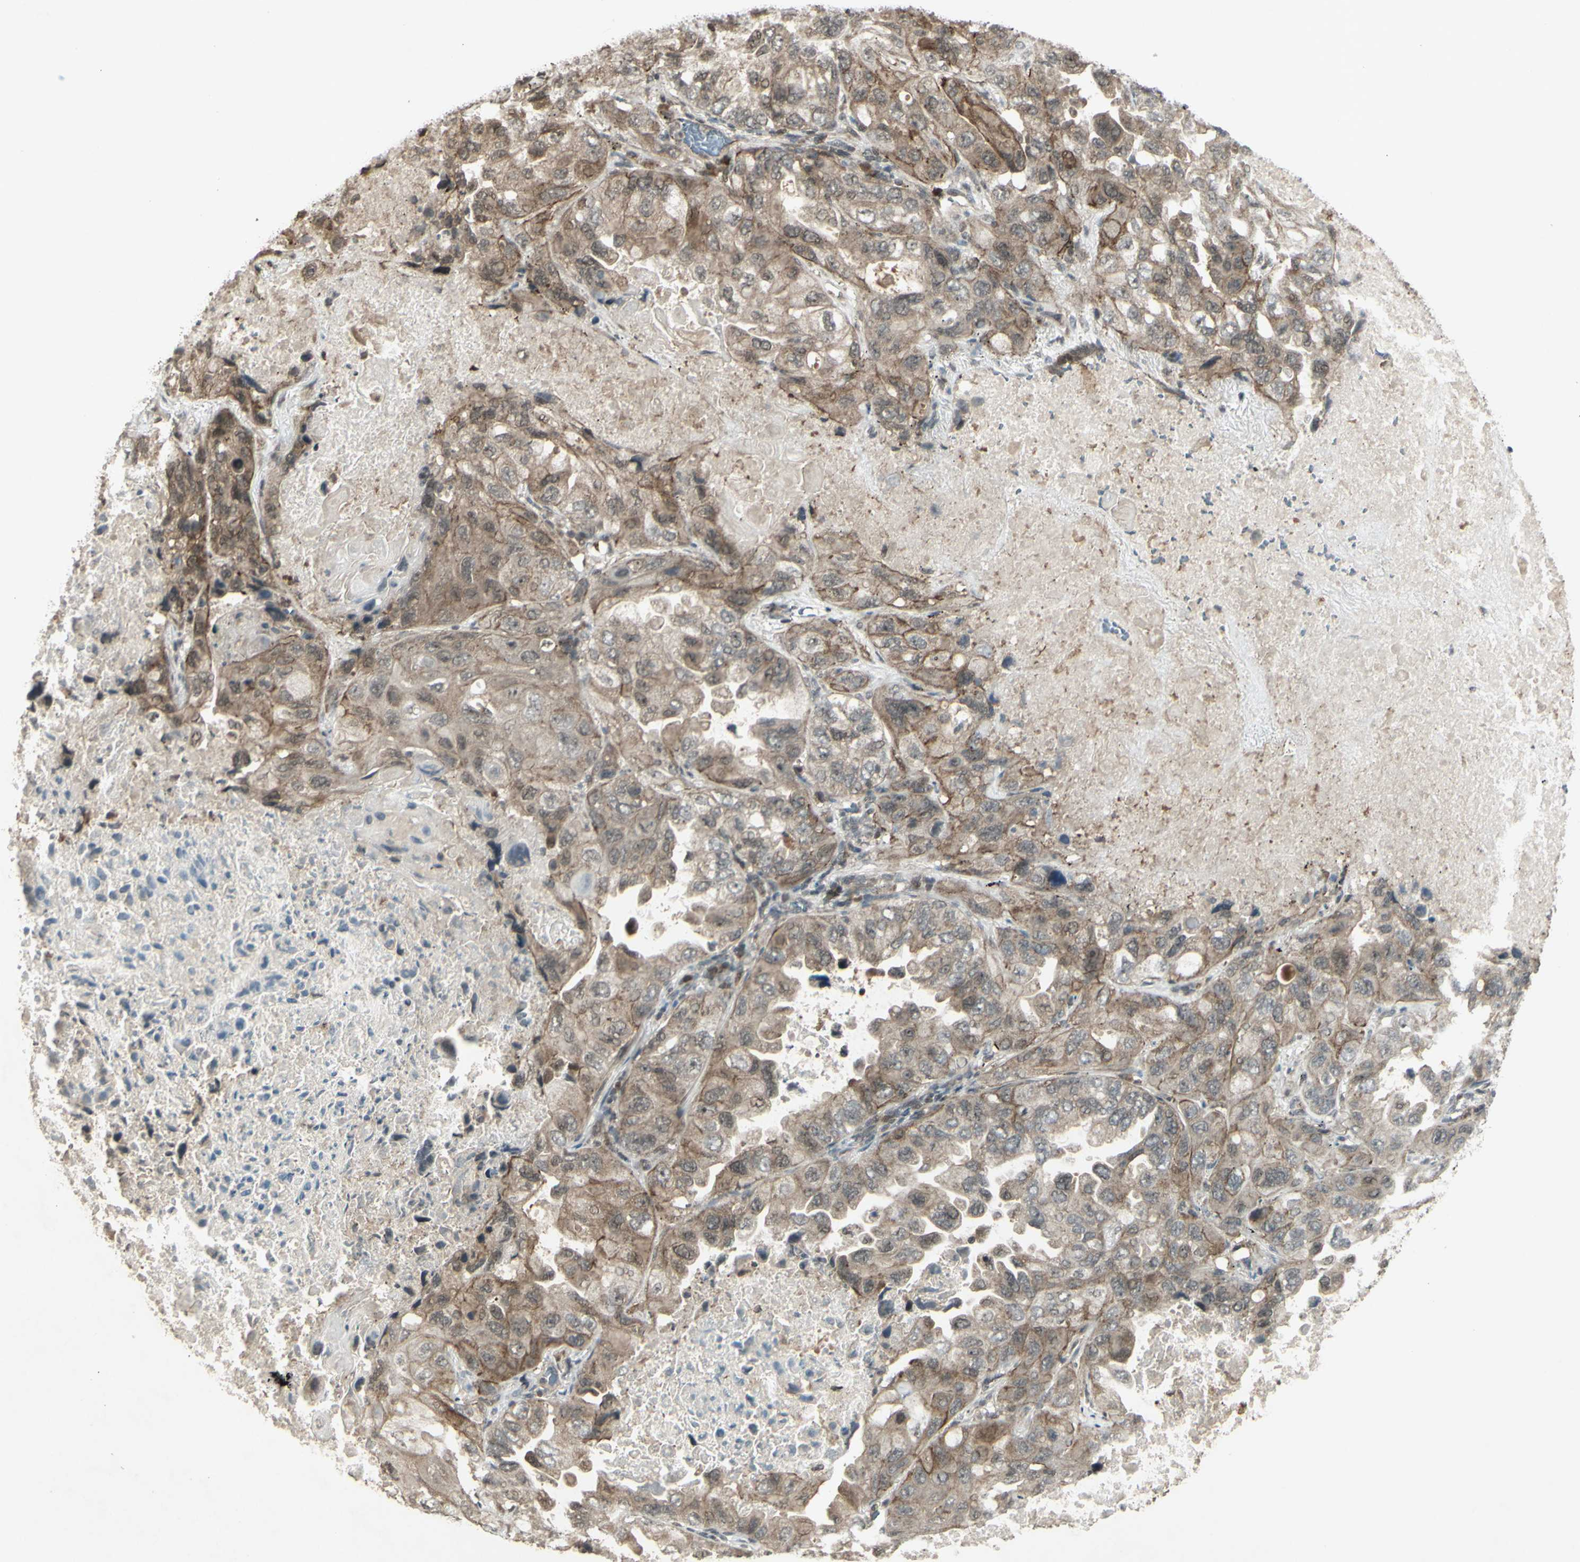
{"staining": {"intensity": "weak", "quantity": ">75%", "location": "cytoplasmic/membranous"}, "tissue": "lung cancer", "cell_type": "Tumor cells", "image_type": "cancer", "snomed": [{"axis": "morphology", "description": "Squamous cell carcinoma, NOS"}, {"axis": "topography", "description": "Lung"}], "caption": "DAB immunohistochemical staining of lung cancer (squamous cell carcinoma) shows weak cytoplasmic/membranous protein expression in approximately >75% of tumor cells.", "gene": "BLNK", "patient": {"sex": "female", "age": 73}}